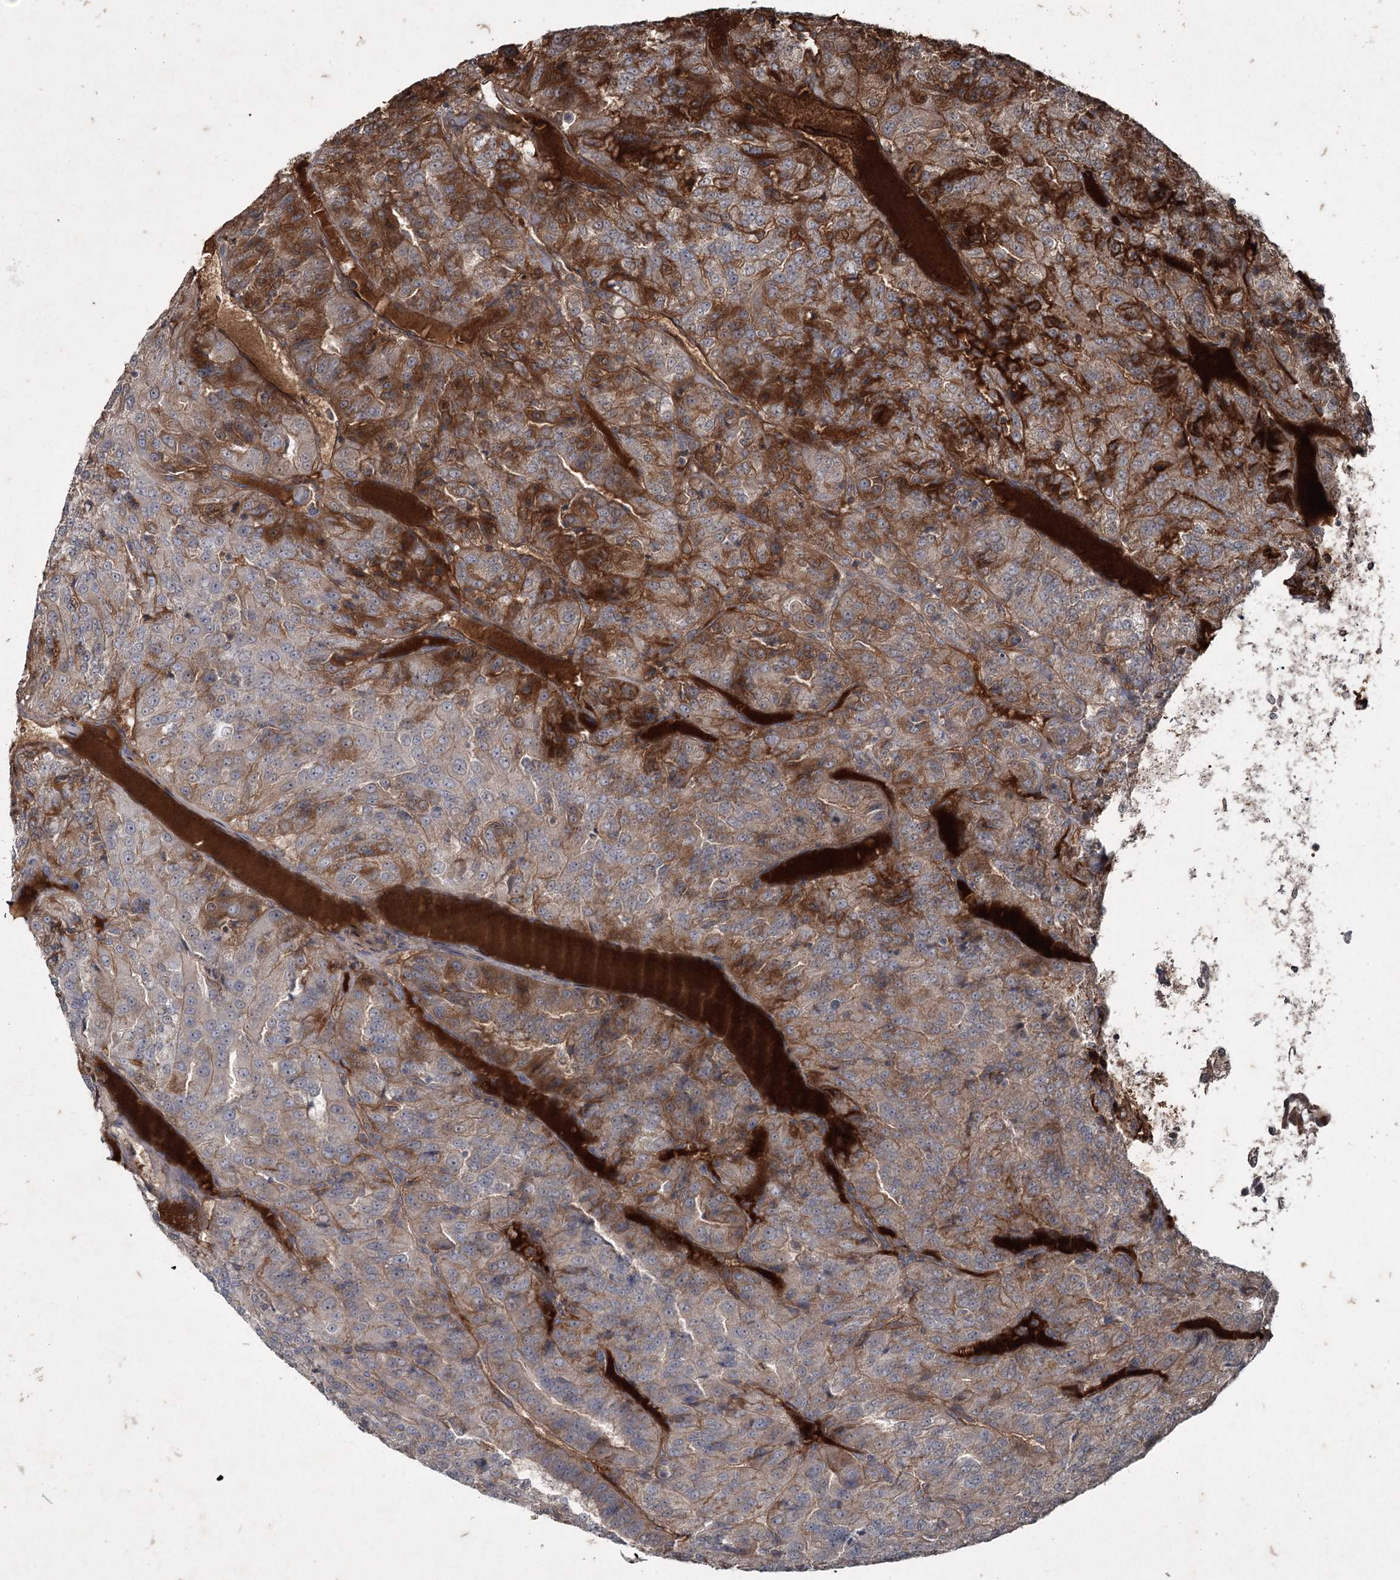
{"staining": {"intensity": "moderate", "quantity": "25%-75%", "location": "cytoplasmic/membranous"}, "tissue": "renal cancer", "cell_type": "Tumor cells", "image_type": "cancer", "snomed": [{"axis": "morphology", "description": "Adenocarcinoma, NOS"}, {"axis": "topography", "description": "Kidney"}], "caption": "Protein expression analysis of human renal cancer reveals moderate cytoplasmic/membranous expression in approximately 25%-75% of tumor cells.", "gene": "PGLYRP2", "patient": {"sex": "female", "age": 63}}